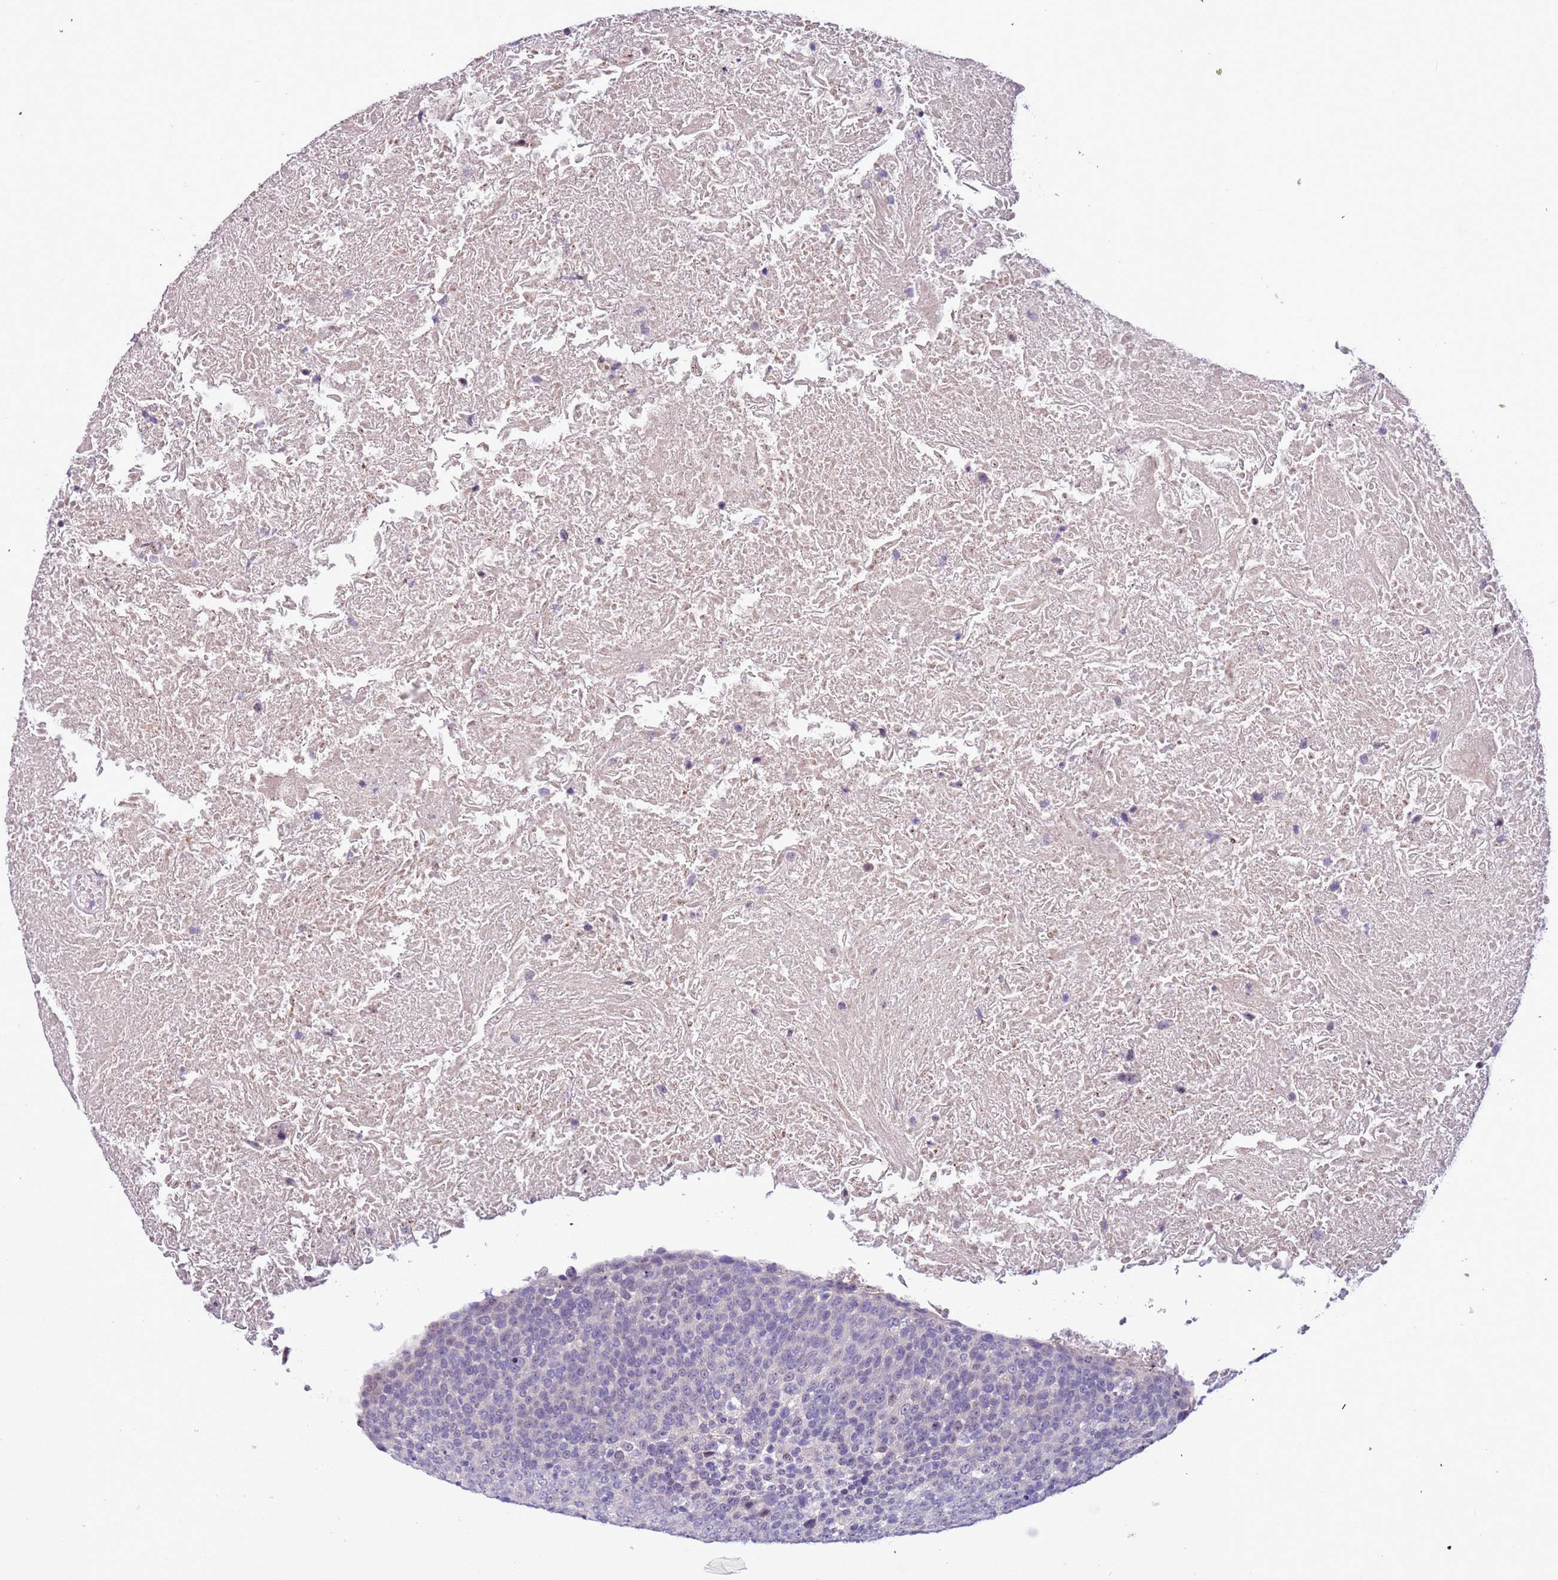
{"staining": {"intensity": "negative", "quantity": "none", "location": "none"}, "tissue": "head and neck cancer", "cell_type": "Tumor cells", "image_type": "cancer", "snomed": [{"axis": "morphology", "description": "Squamous cell carcinoma, NOS"}, {"axis": "morphology", "description": "Squamous cell carcinoma, metastatic, NOS"}, {"axis": "topography", "description": "Lymph node"}, {"axis": "topography", "description": "Head-Neck"}], "caption": "DAB immunohistochemical staining of human head and neck cancer (squamous cell carcinoma) displays no significant positivity in tumor cells.", "gene": "PLEKHH1", "patient": {"sex": "male", "age": 62}}